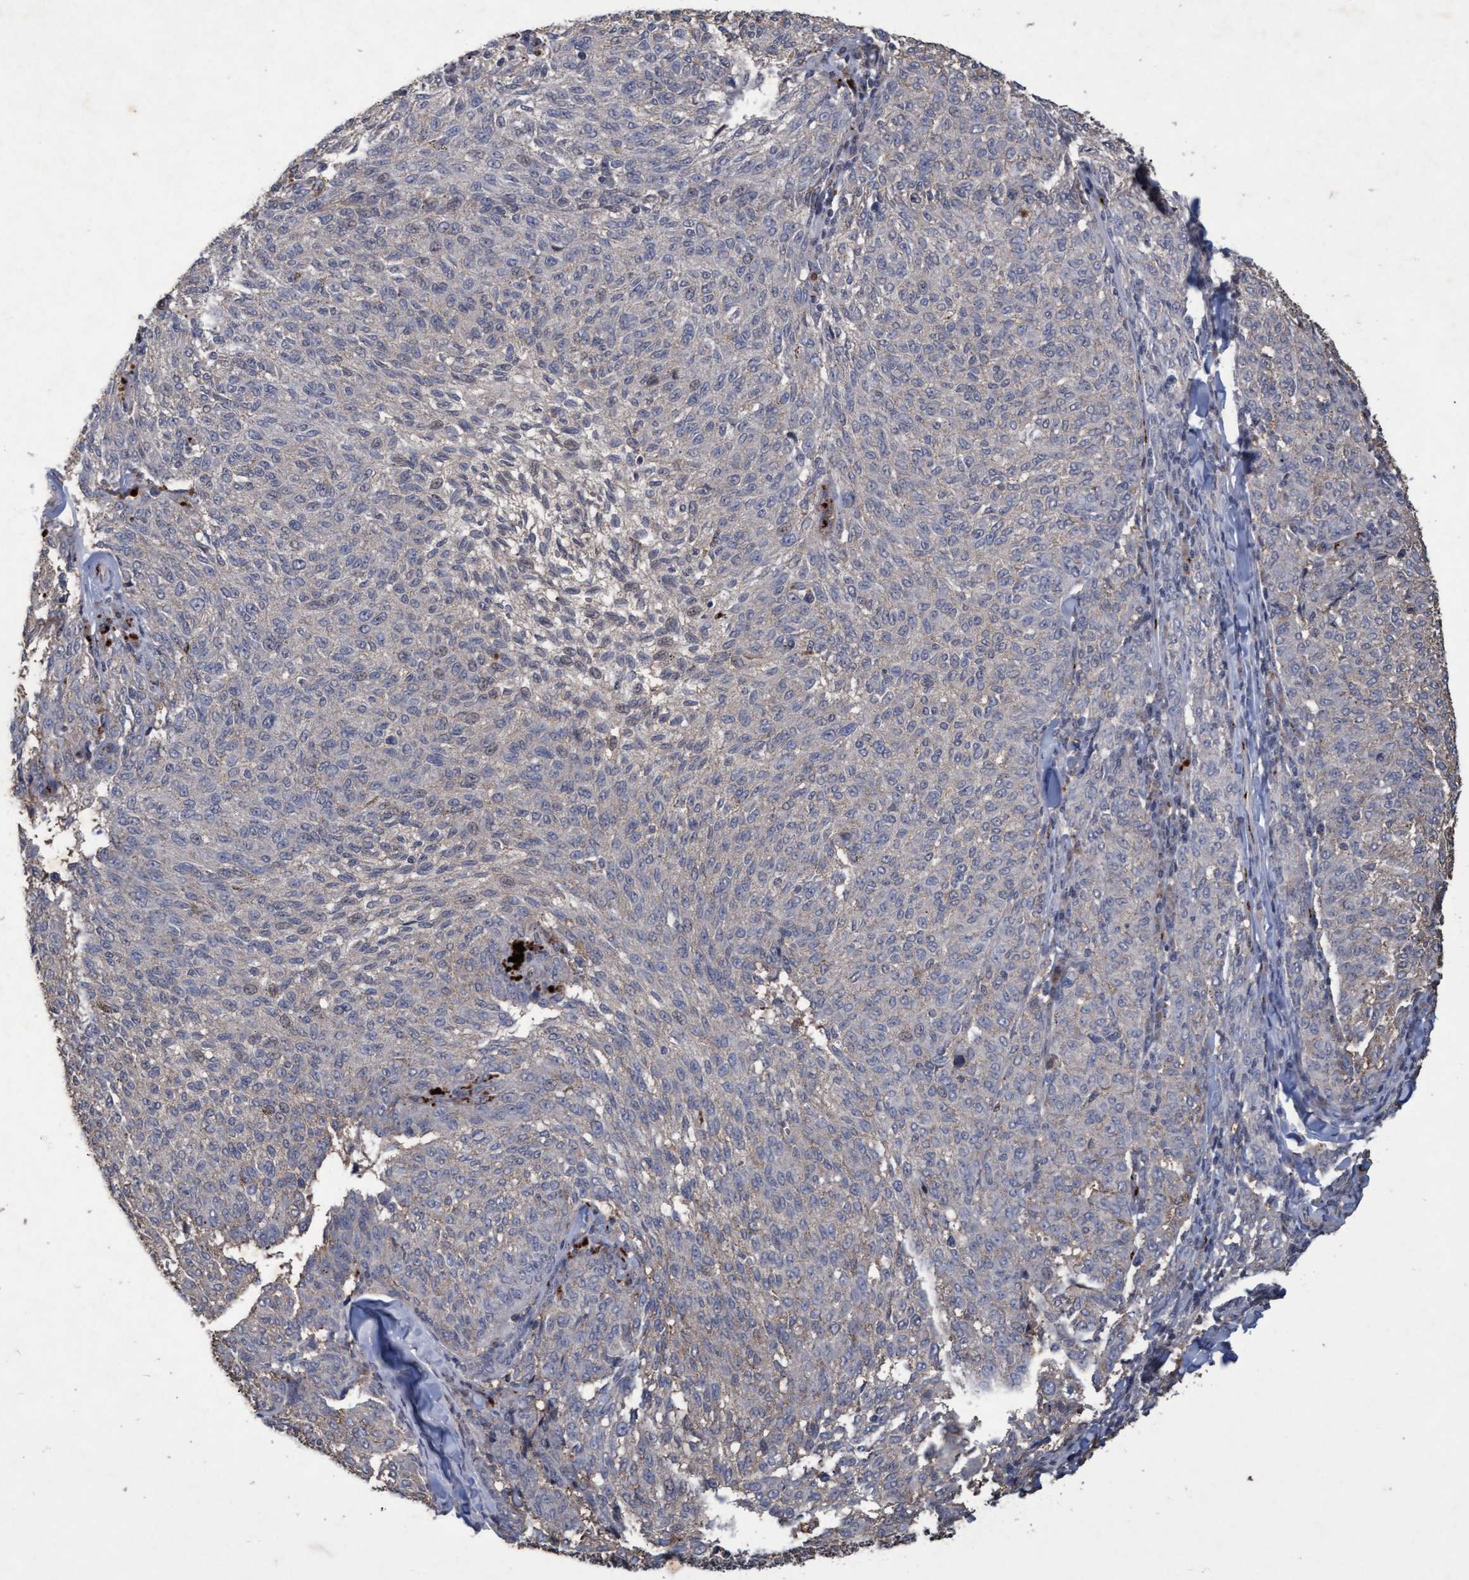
{"staining": {"intensity": "negative", "quantity": "none", "location": "none"}, "tissue": "melanoma", "cell_type": "Tumor cells", "image_type": "cancer", "snomed": [{"axis": "morphology", "description": "Malignant melanoma, NOS"}, {"axis": "topography", "description": "Skin"}], "caption": "A high-resolution image shows IHC staining of melanoma, which exhibits no significant staining in tumor cells. (Brightfield microscopy of DAB (3,3'-diaminobenzidine) IHC at high magnification).", "gene": "GALC", "patient": {"sex": "female", "age": 72}}